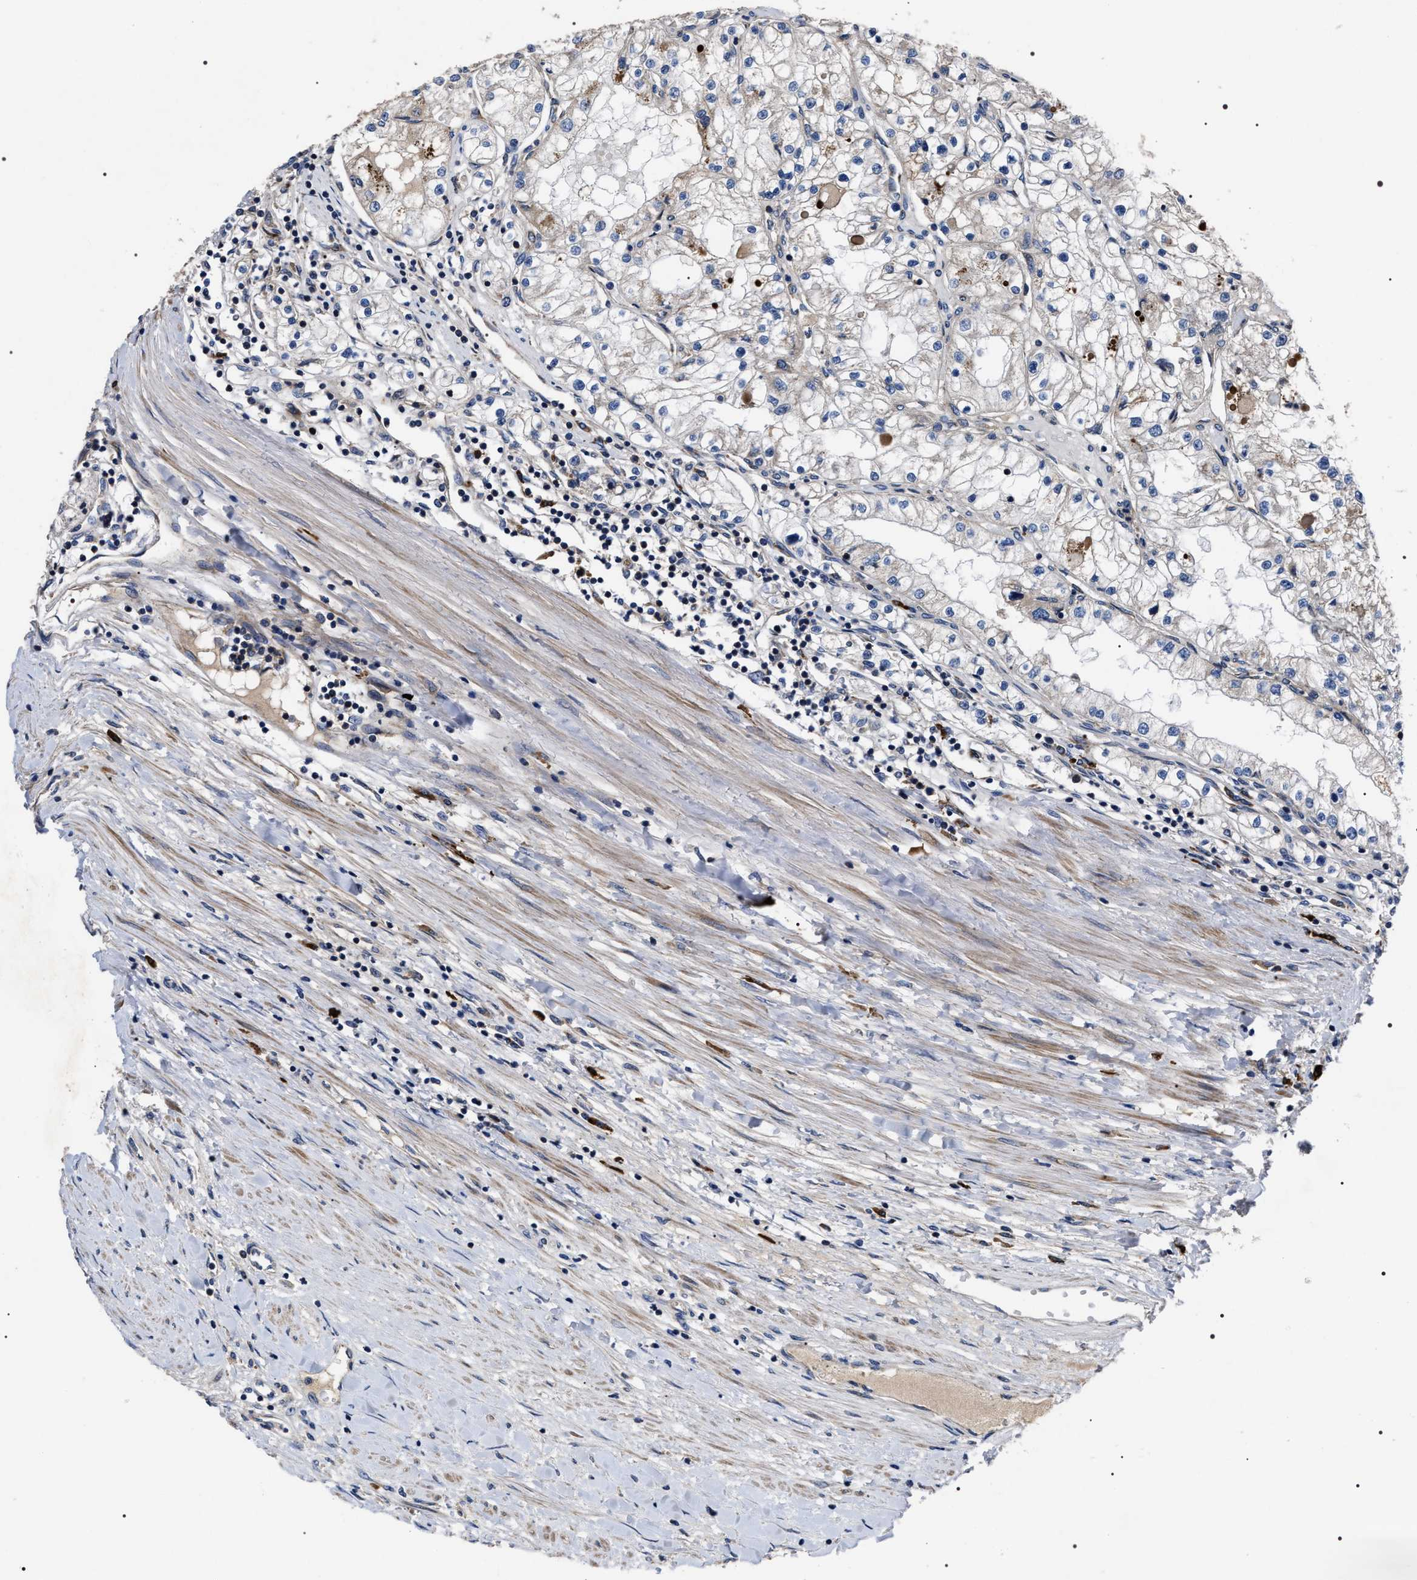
{"staining": {"intensity": "negative", "quantity": "none", "location": "none"}, "tissue": "renal cancer", "cell_type": "Tumor cells", "image_type": "cancer", "snomed": [{"axis": "morphology", "description": "Adenocarcinoma, NOS"}, {"axis": "topography", "description": "Kidney"}], "caption": "Protein analysis of adenocarcinoma (renal) exhibits no significant expression in tumor cells.", "gene": "MIS18A", "patient": {"sex": "male", "age": 68}}